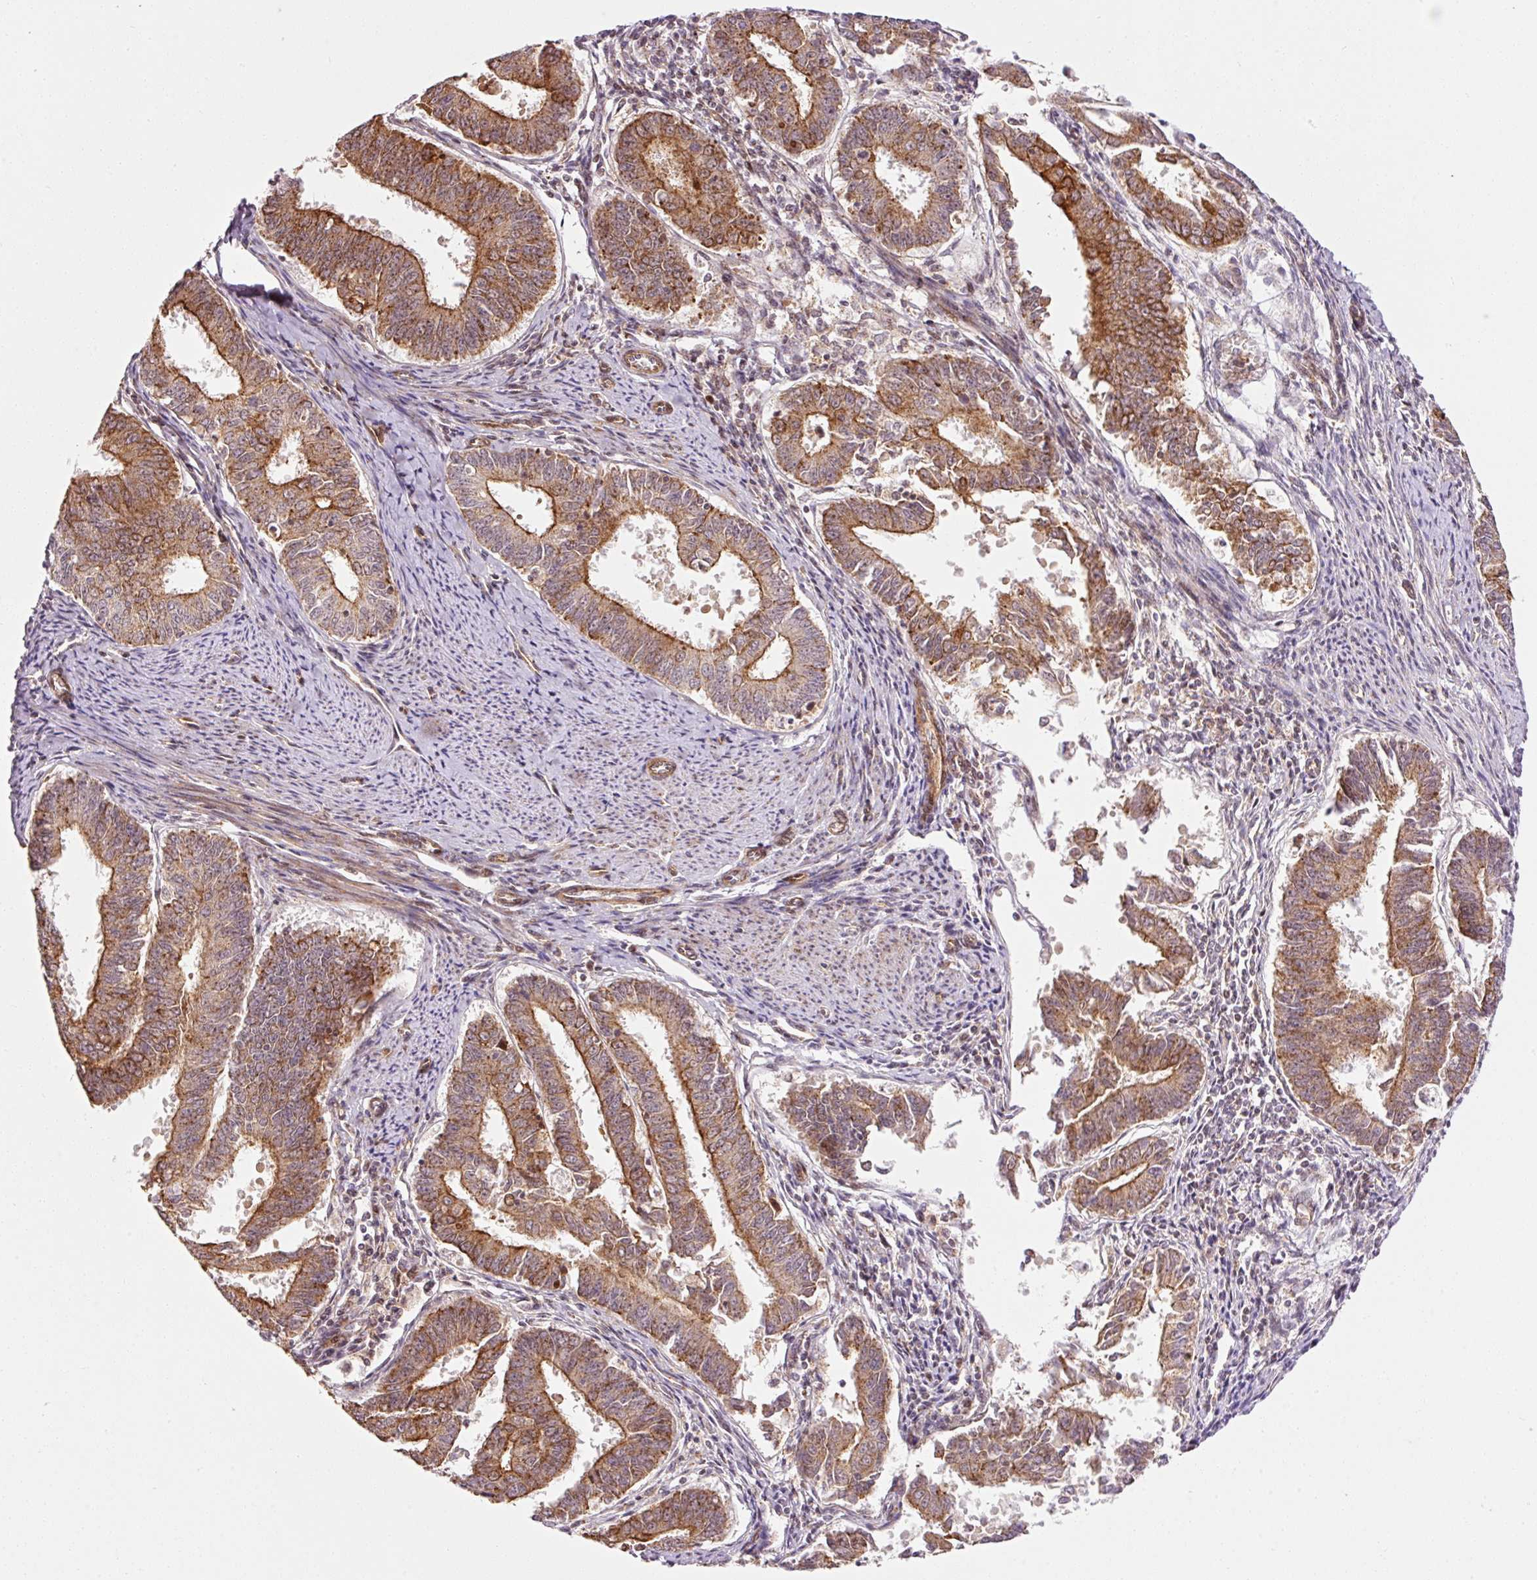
{"staining": {"intensity": "strong", "quantity": ">75%", "location": "cytoplasmic/membranous"}, "tissue": "endometrial cancer", "cell_type": "Tumor cells", "image_type": "cancer", "snomed": [{"axis": "morphology", "description": "Adenocarcinoma, NOS"}, {"axis": "topography", "description": "Endometrium"}], "caption": "Tumor cells display high levels of strong cytoplasmic/membranous staining in about >75% of cells in endometrial adenocarcinoma.", "gene": "ANKRD20A1", "patient": {"sex": "female", "age": 73}}